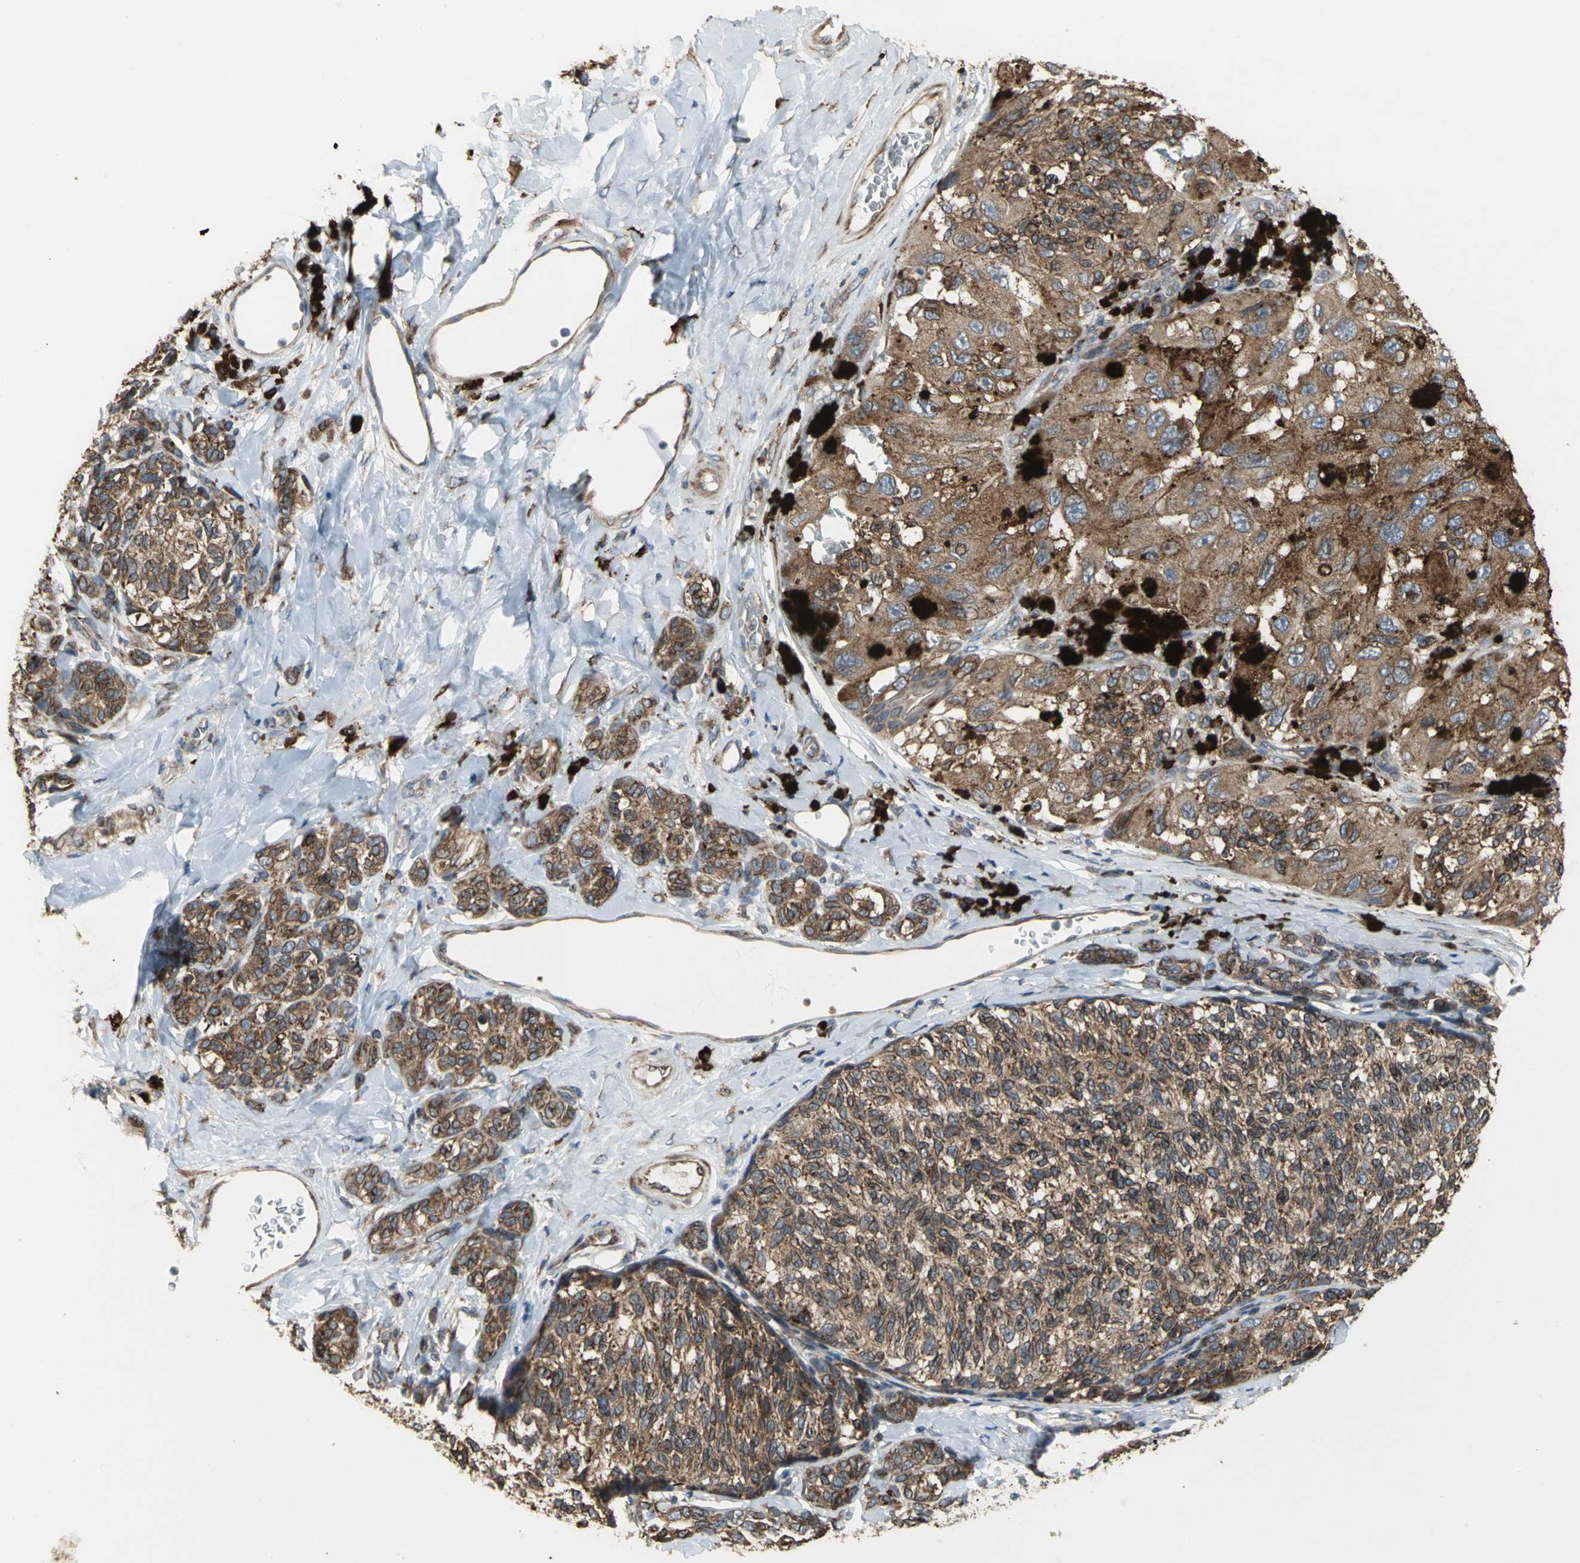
{"staining": {"intensity": "strong", "quantity": ">75%", "location": "cytoplasmic/membranous"}, "tissue": "melanoma", "cell_type": "Tumor cells", "image_type": "cancer", "snomed": [{"axis": "morphology", "description": "Malignant melanoma, NOS"}, {"axis": "topography", "description": "Skin"}], "caption": "Melanoma was stained to show a protein in brown. There is high levels of strong cytoplasmic/membranous staining in about >75% of tumor cells.", "gene": "SYVN1", "patient": {"sex": "female", "age": 73}}